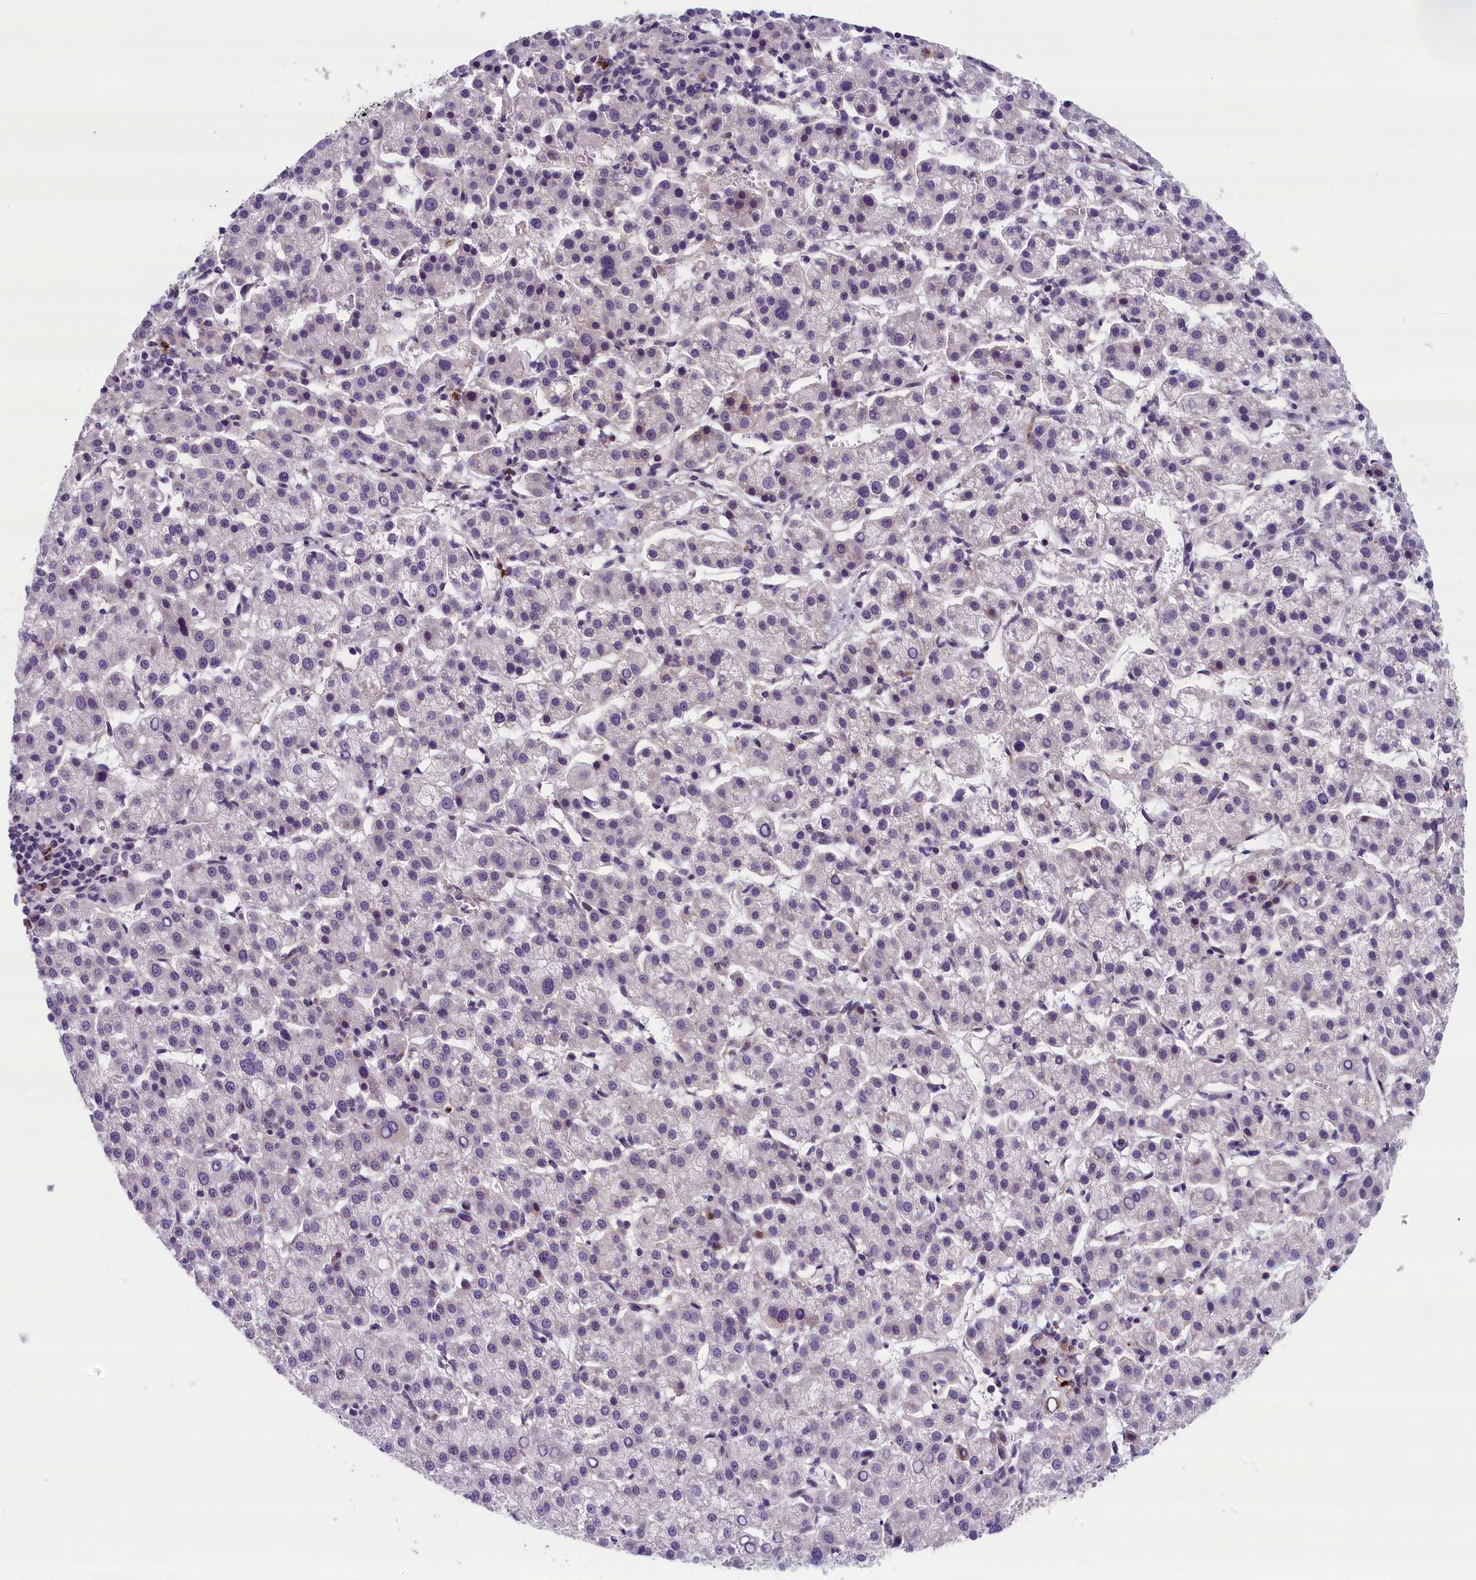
{"staining": {"intensity": "negative", "quantity": "none", "location": "none"}, "tissue": "liver cancer", "cell_type": "Tumor cells", "image_type": "cancer", "snomed": [{"axis": "morphology", "description": "Carcinoma, Hepatocellular, NOS"}, {"axis": "topography", "description": "Liver"}], "caption": "Tumor cells show no significant positivity in hepatocellular carcinoma (liver). The staining was performed using DAB (3,3'-diaminobenzidine) to visualize the protein expression in brown, while the nuclei were stained in blue with hematoxylin (Magnification: 20x).", "gene": "KCNK6", "patient": {"sex": "female", "age": 58}}